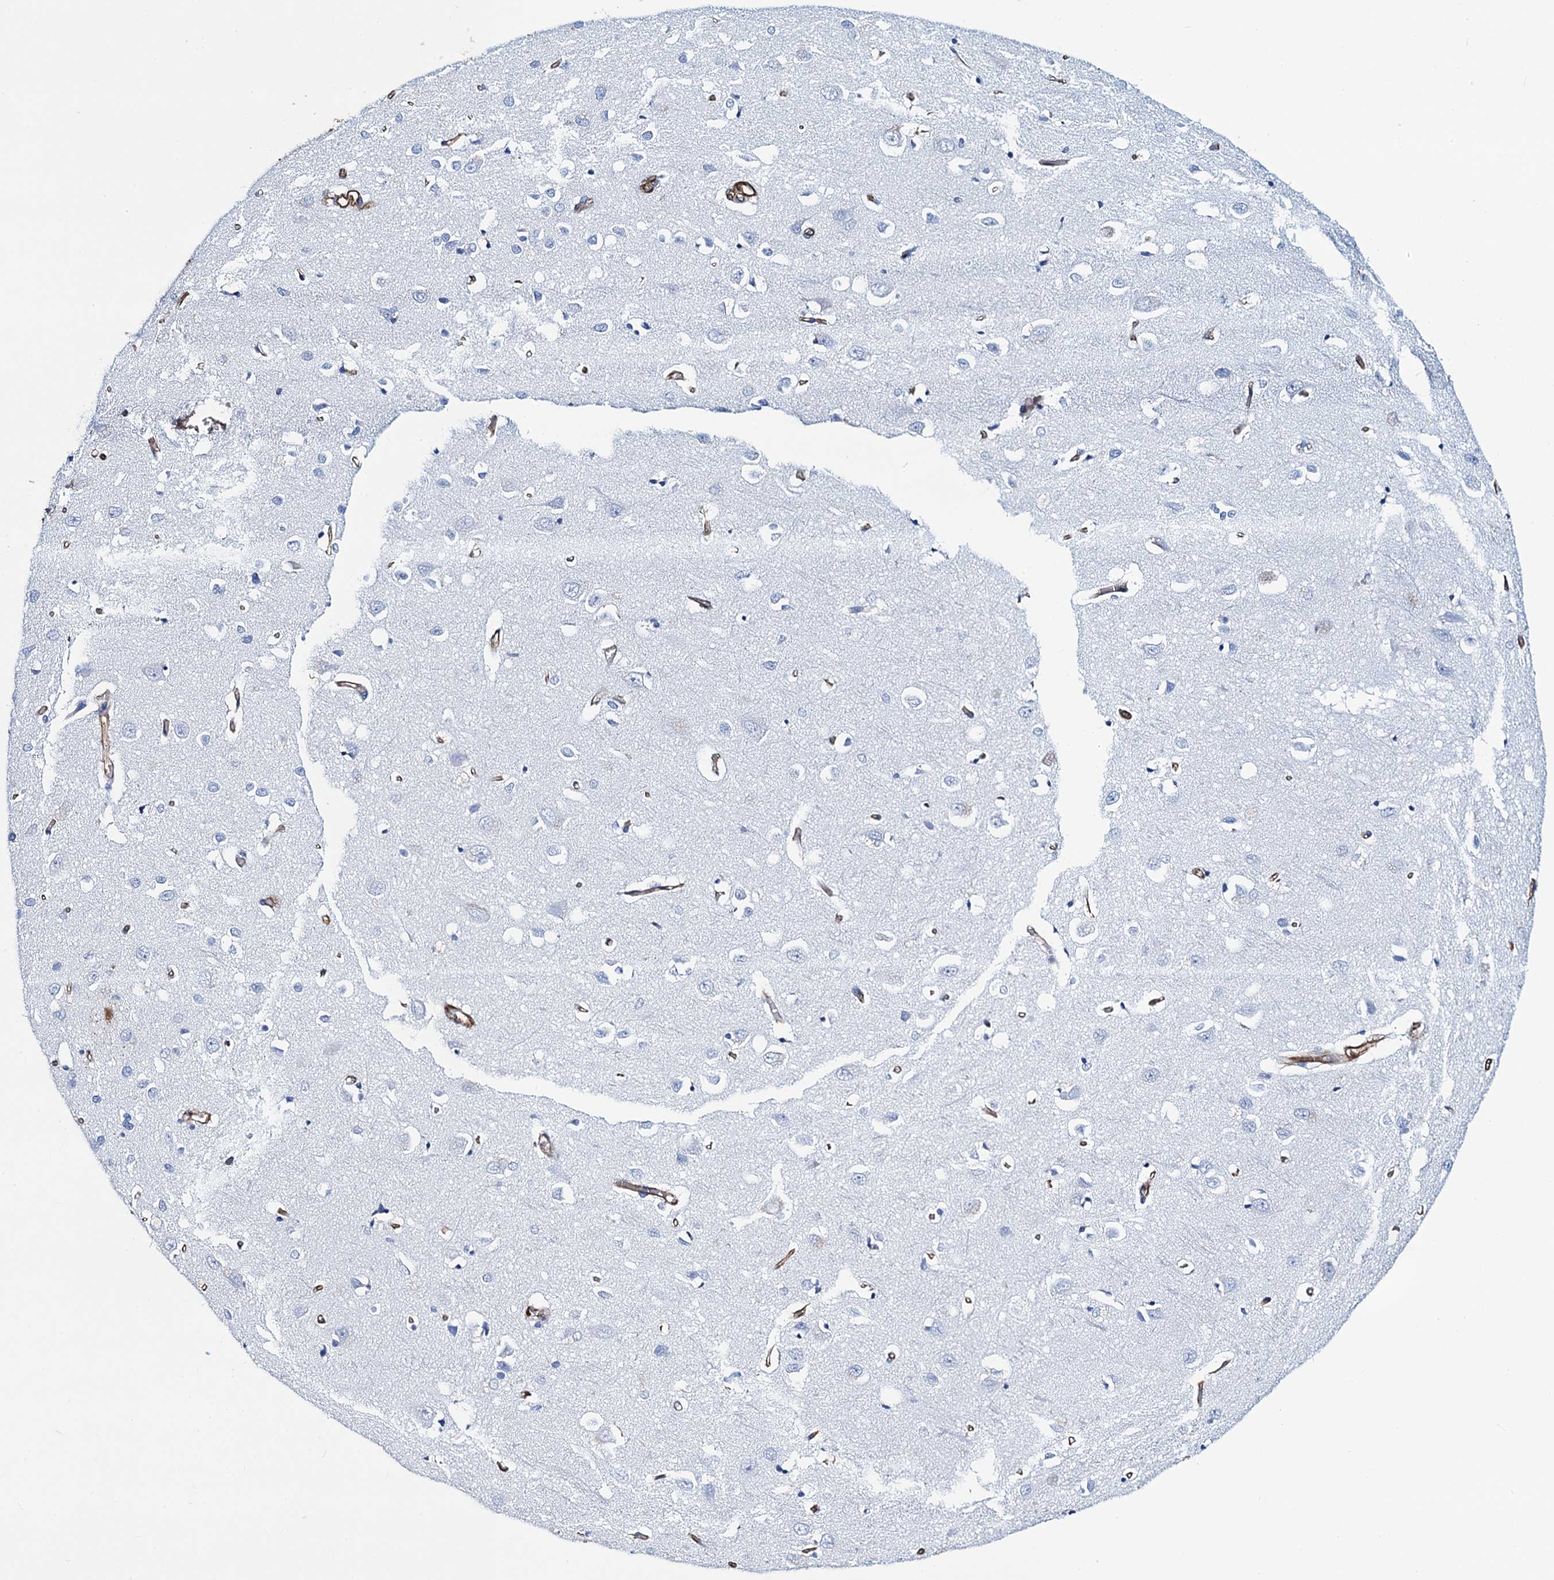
{"staining": {"intensity": "moderate", "quantity": ">75%", "location": "cytoplasmic/membranous"}, "tissue": "cerebral cortex", "cell_type": "Endothelial cells", "image_type": "normal", "snomed": [{"axis": "morphology", "description": "Normal tissue, NOS"}, {"axis": "topography", "description": "Cerebral cortex"}], "caption": "Immunohistochemical staining of unremarkable human cerebral cortex demonstrates medium levels of moderate cytoplasmic/membranous positivity in about >75% of endothelial cells.", "gene": "PGM2", "patient": {"sex": "female", "age": 64}}